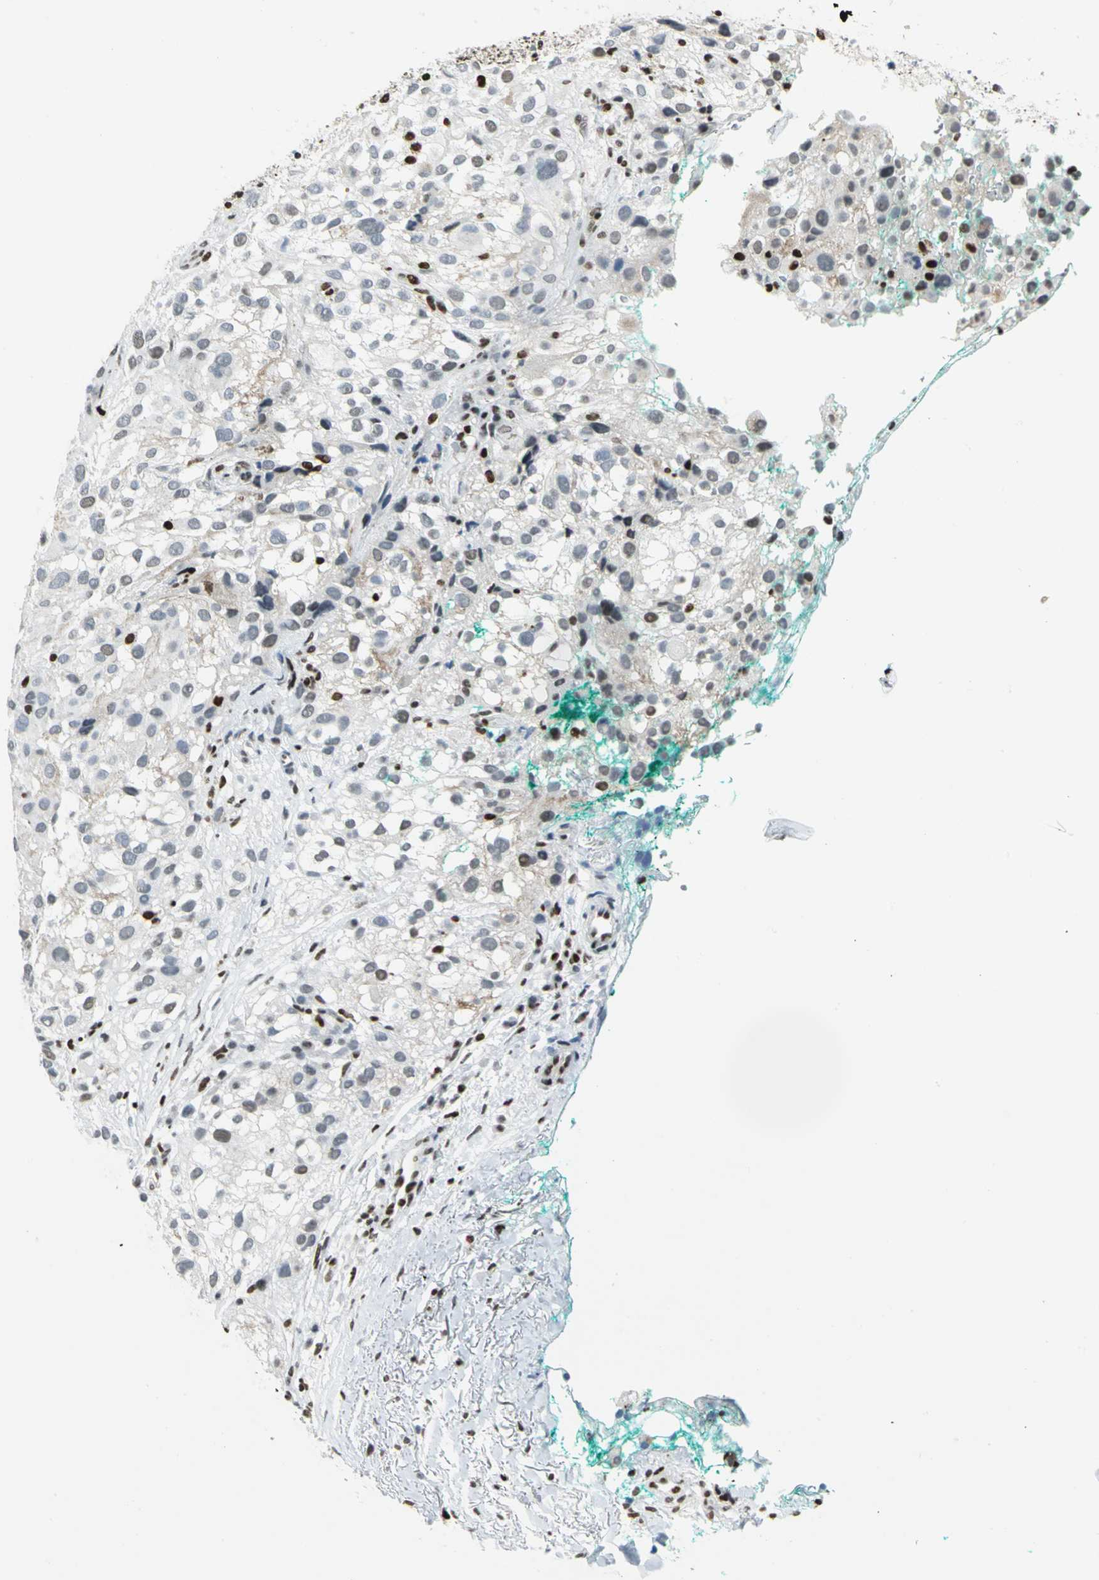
{"staining": {"intensity": "strong", "quantity": ">75%", "location": "nuclear"}, "tissue": "melanoma", "cell_type": "Tumor cells", "image_type": "cancer", "snomed": [{"axis": "morphology", "description": "Necrosis, NOS"}, {"axis": "morphology", "description": "Malignant melanoma, NOS"}, {"axis": "topography", "description": "Skin"}], "caption": "Immunohistochemical staining of human melanoma shows high levels of strong nuclear positivity in approximately >75% of tumor cells. The staining was performed using DAB, with brown indicating positive protein expression. Nuclei are stained blue with hematoxylin.", "gene": "HNRNPD", "patient": {"sex": "female", "age": 87}}